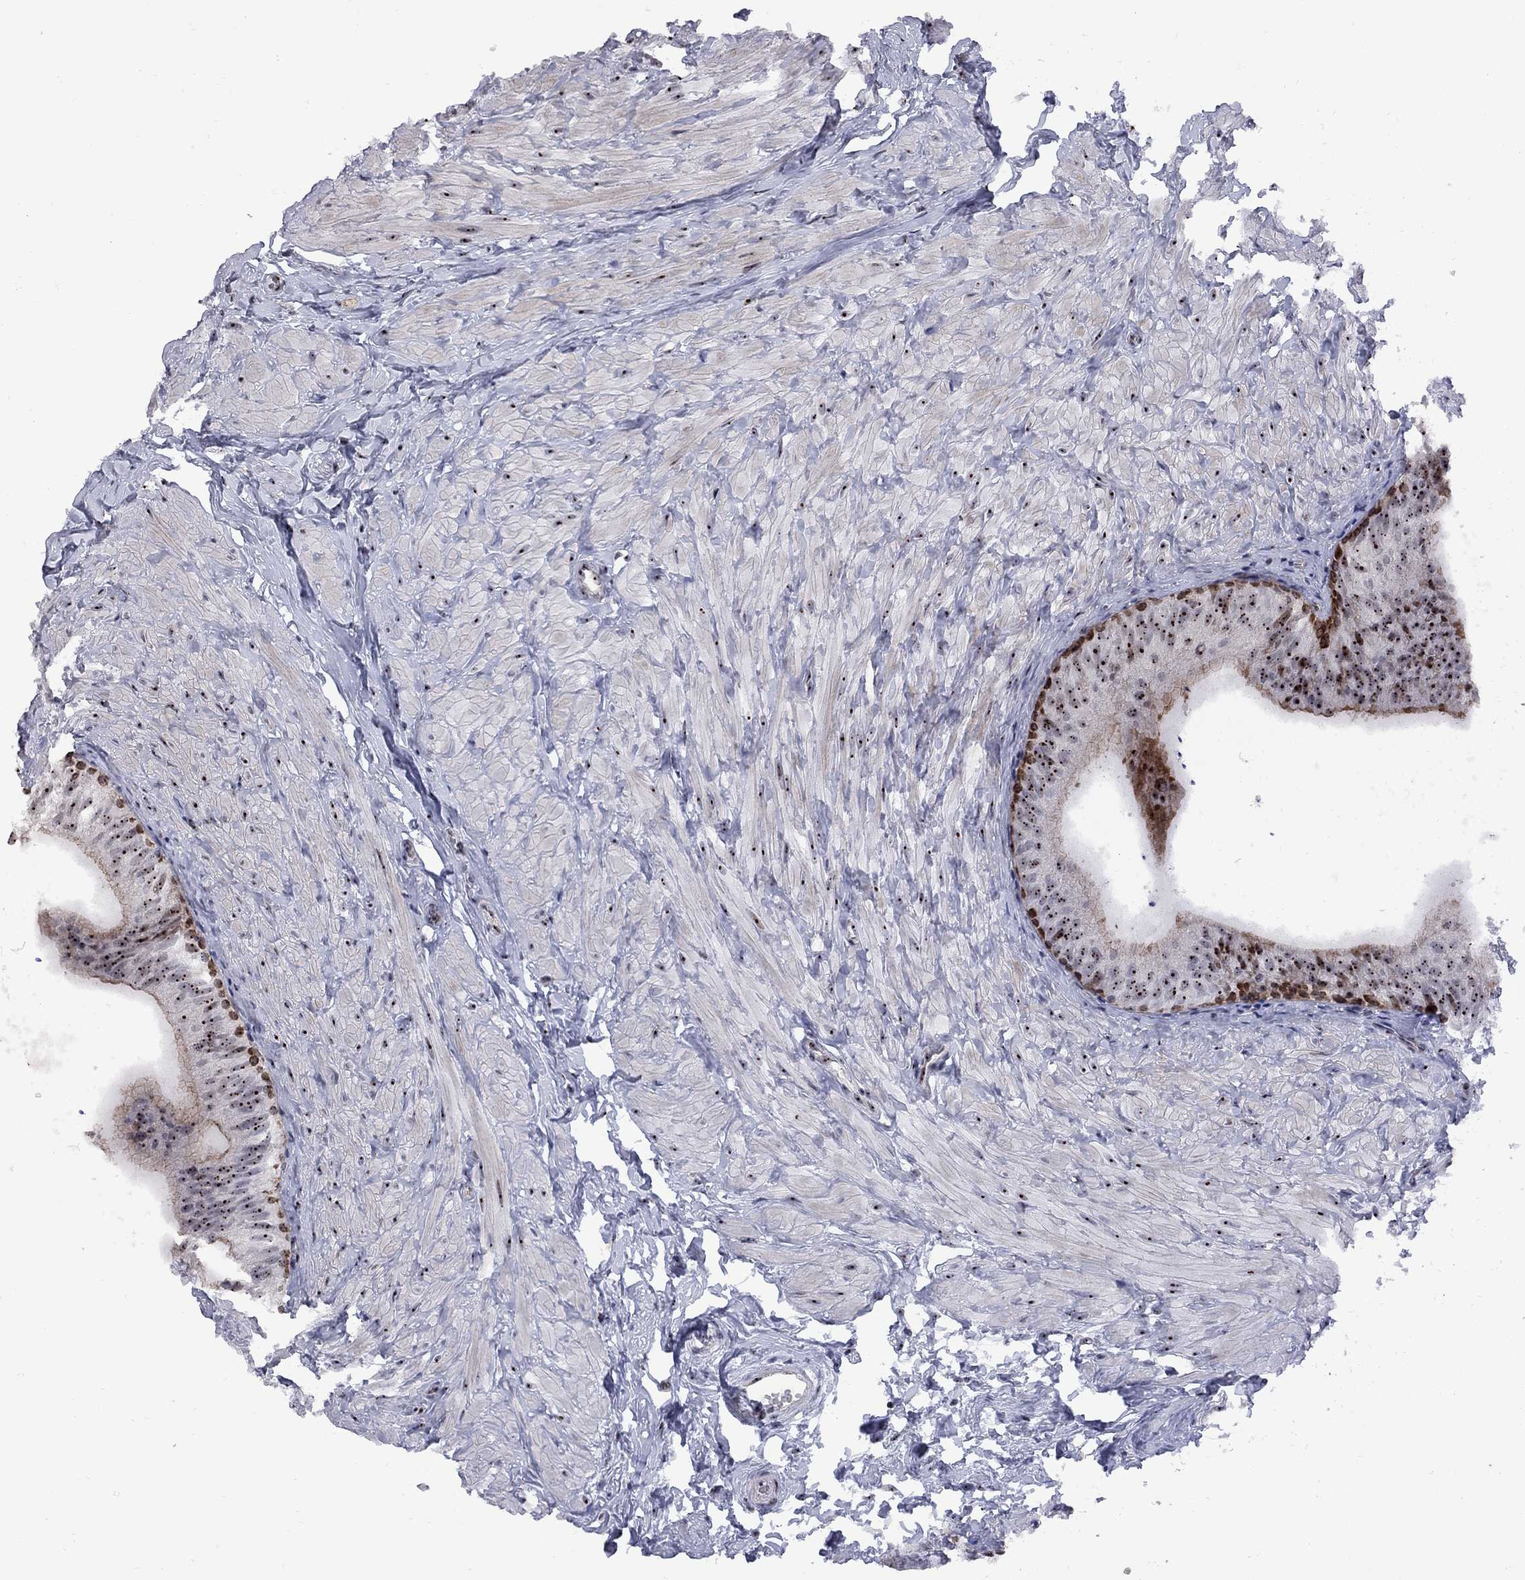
{"staining": {"intensity": "strong", "quantity": "<25%", "location": "nuclear"}, "tissue": "epididymis", "cell_type": "Glandular cells", "image_type": "normal", "snomed": [{"axis": "morphology", "description": "Normal tissue, NOS"}, {"axis": "topography", "description": "Epididymis"}], "caption": "Human epididymis stained for a protein (brown) reveals strong nuclear positive staining in about <25% of glandular cells.", "gene": "DHX33", "patient": {"sex": "male", "age": 32}}